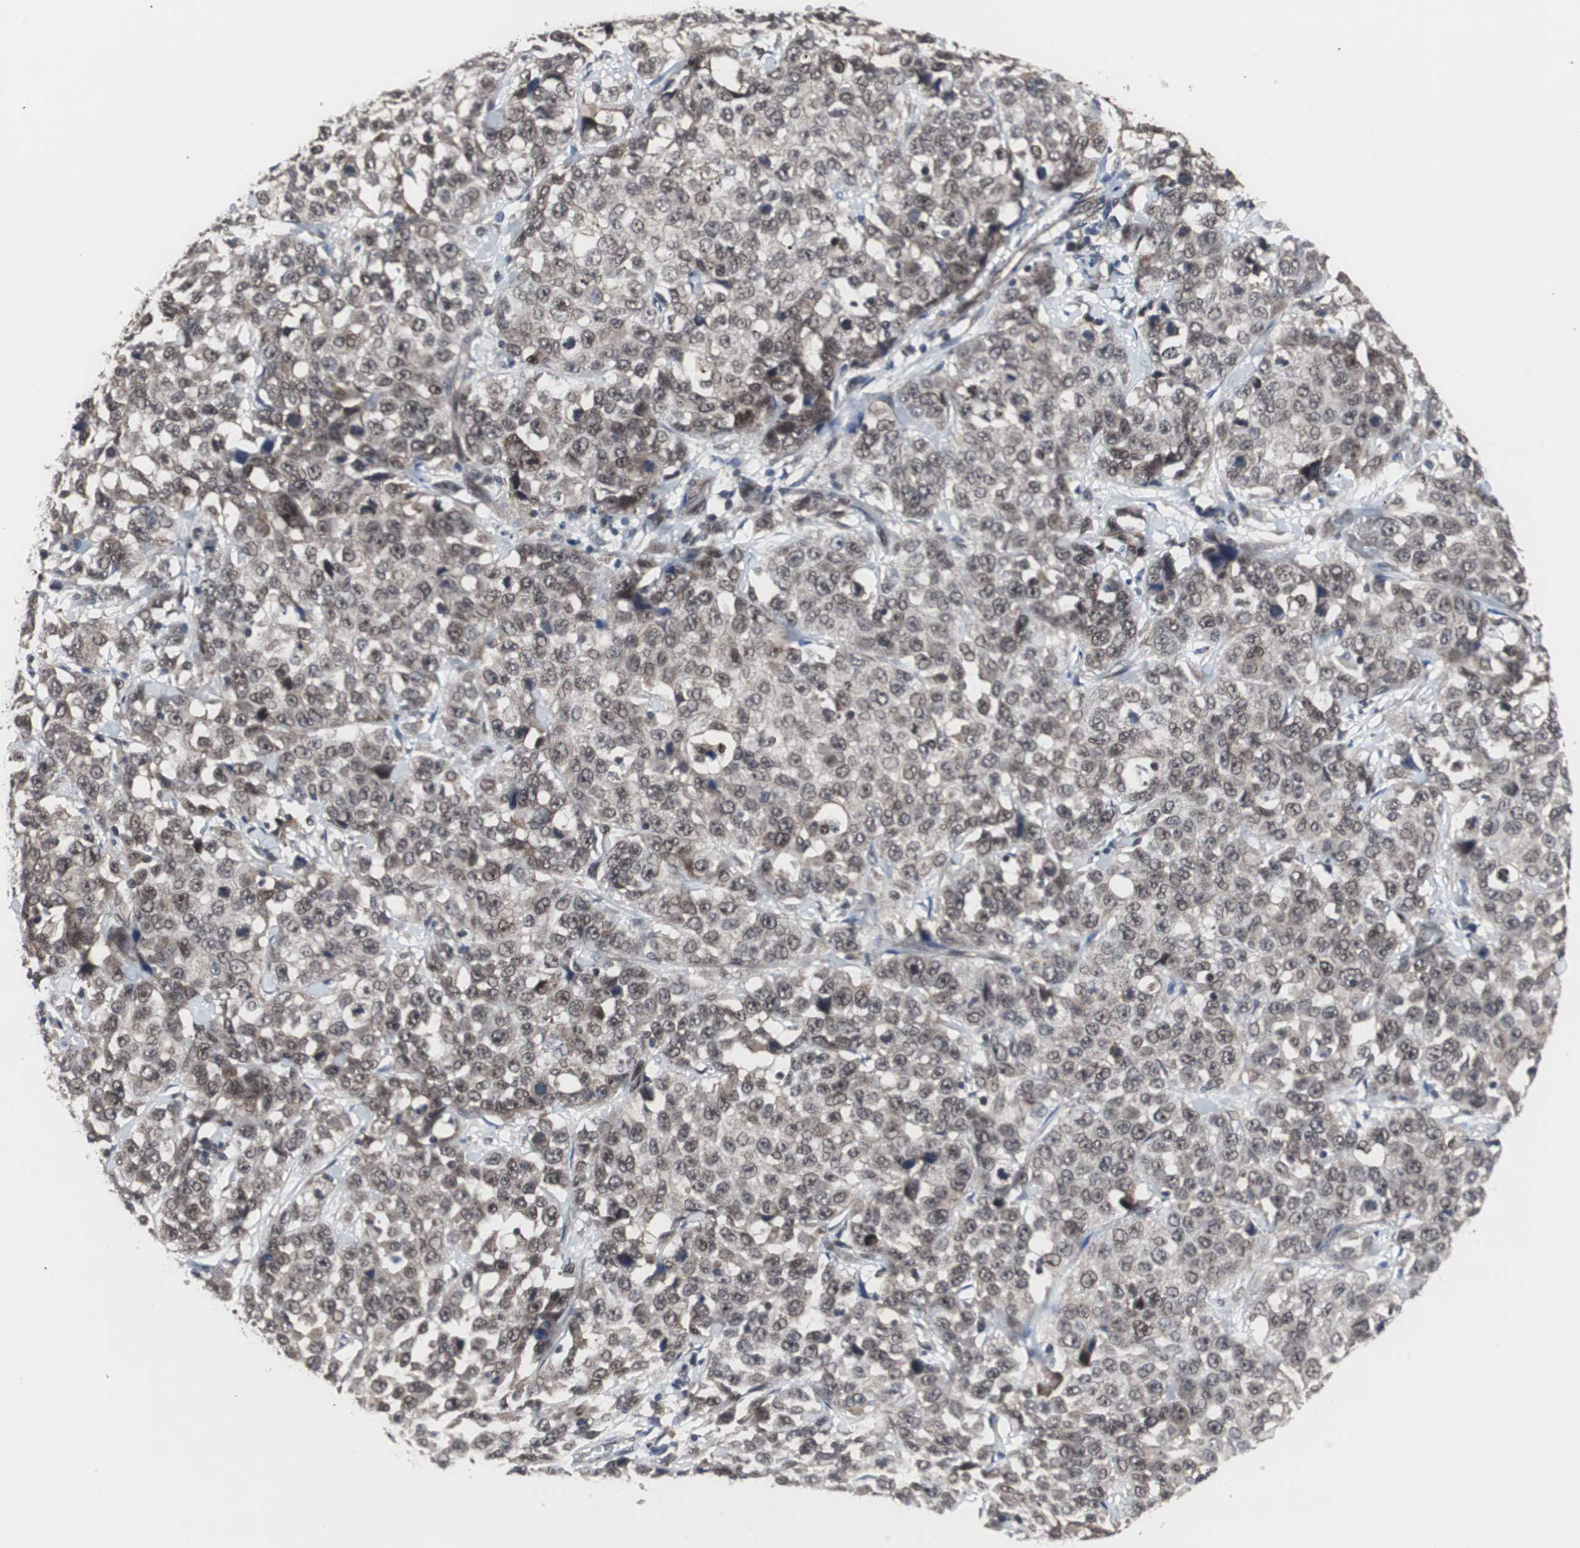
{"staining": {"intensity": "weak", "quantity": ">75%", "location": "cytoplasmic/membranous,nuclear"}, "tissue": "stomach cancer", "cell_type": "Tumor cells", "image_type": "cancer", "snomed": [{"axis": "morphology", "description": "Normal tissue, NOS"}, {"axis": "morphology", "description": "Adenocarcinoma, NOS"}, {"axis": "topography", "description": "Stomach"}], "caption": "Immunohistochemical staining of human stomach cancer (adenocarcinoma) shows weak cytoplasmic/membranous and nuclear protein positivity in approximately >75% of tumor cells. (brown staining indicates protein expression, while blue staining denotes nuclei).", "gene": "GTF2F2", "patient": {"sex": "male", "age": 48}}